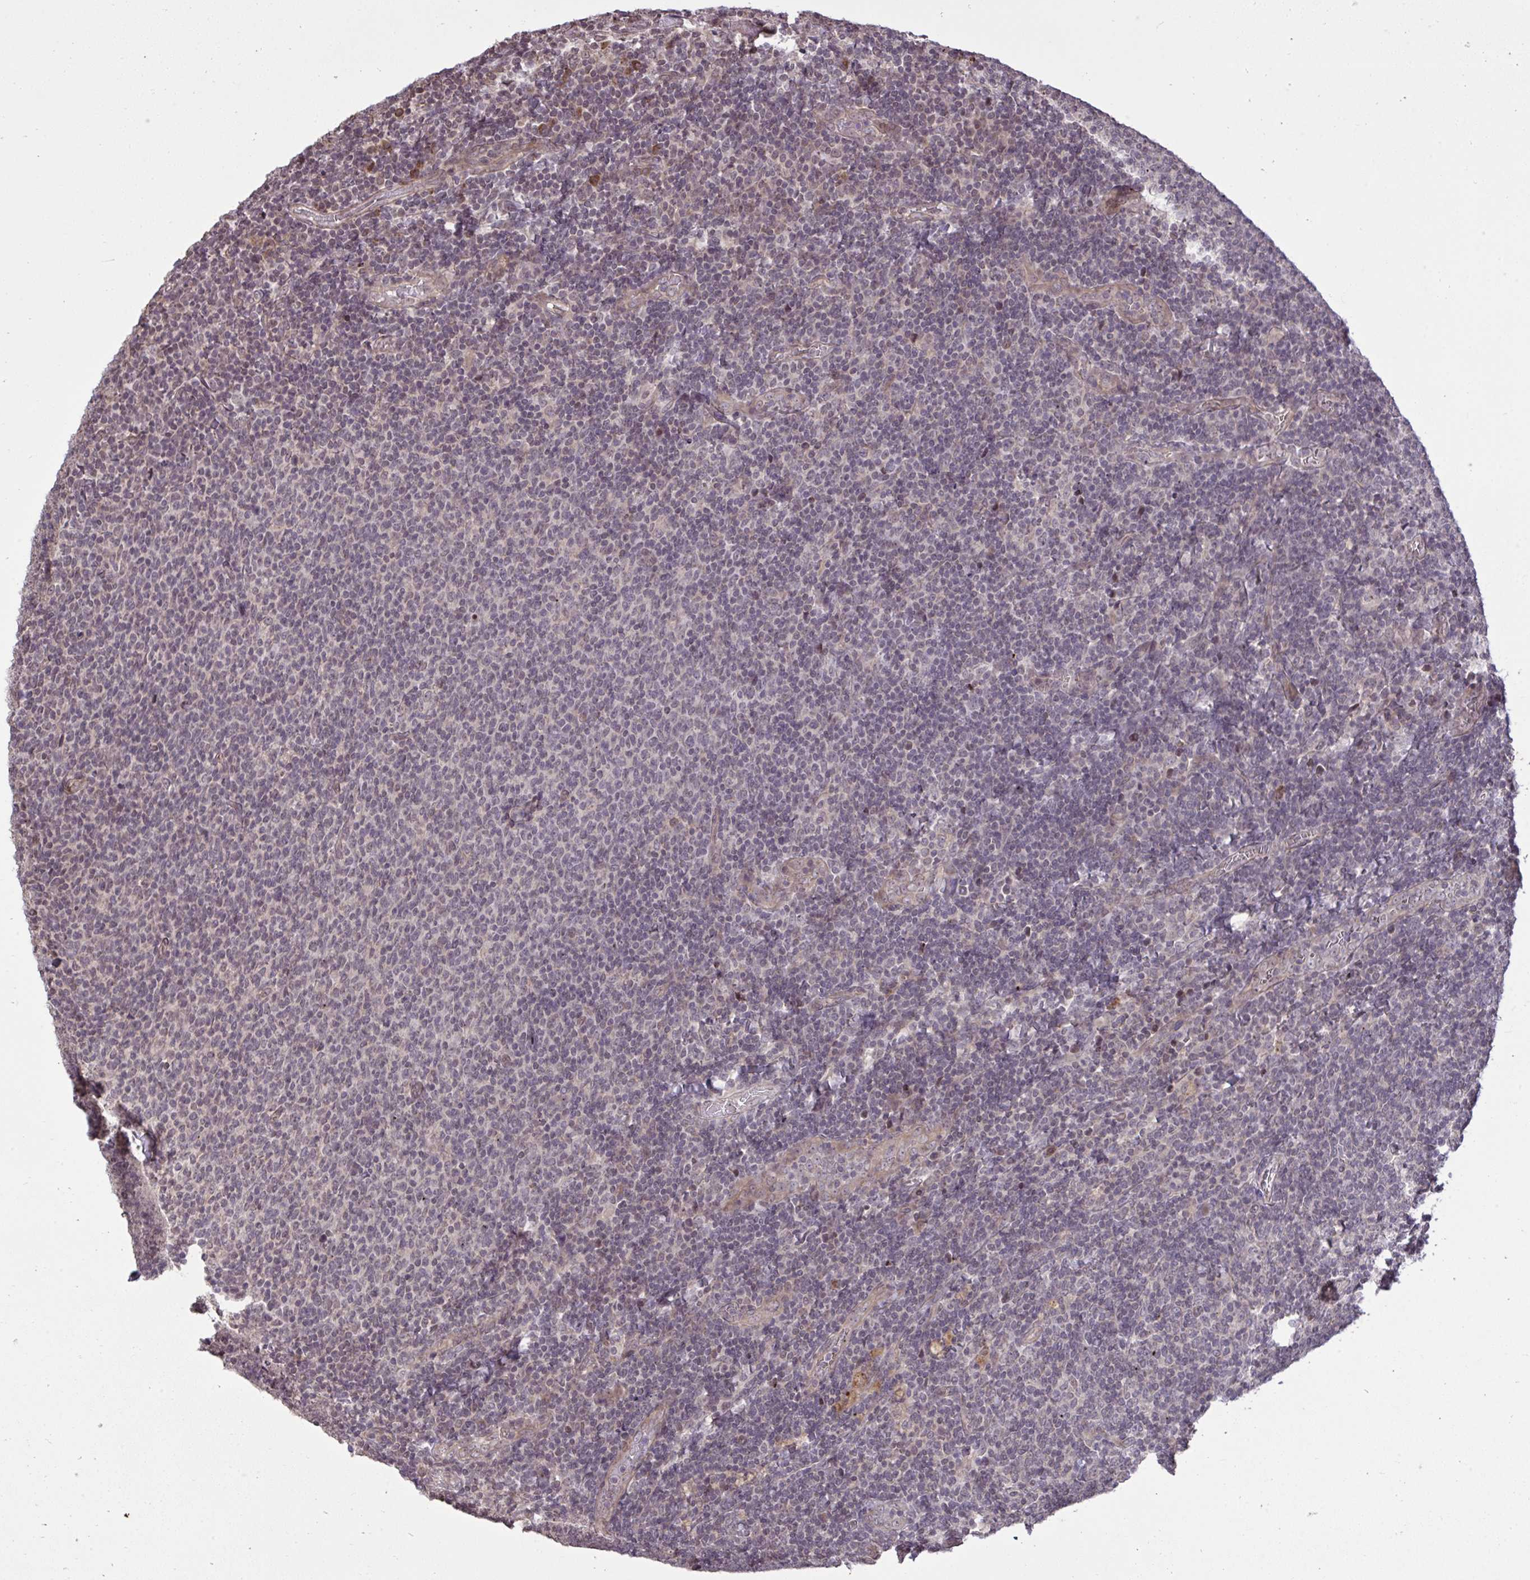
{"staining": {"intensity": "negative", "quantity": "none", "location": "none"}, "tissue": "lymphoma", "cell_type": "Tumor cells", "image_type": "cancer", "snomed": [{"axis": "morphology", "description": "Malignant lymphoma, non-Hodgkin's type, Low grade"}, {"axis": "topography", "description": "Lymph node"}], "caption": "Tumor cells are negative for brown protein staining in malignant lymphoma, non-Hodgkin's type (low-grade). (Brightfield microscopy of DAB (3,3'-diaminobenzidine) immunohistochemistry (IHC) at high magnification).", "gene": "CYP20A1", "patient": {"sex": "male", "age": 52}}